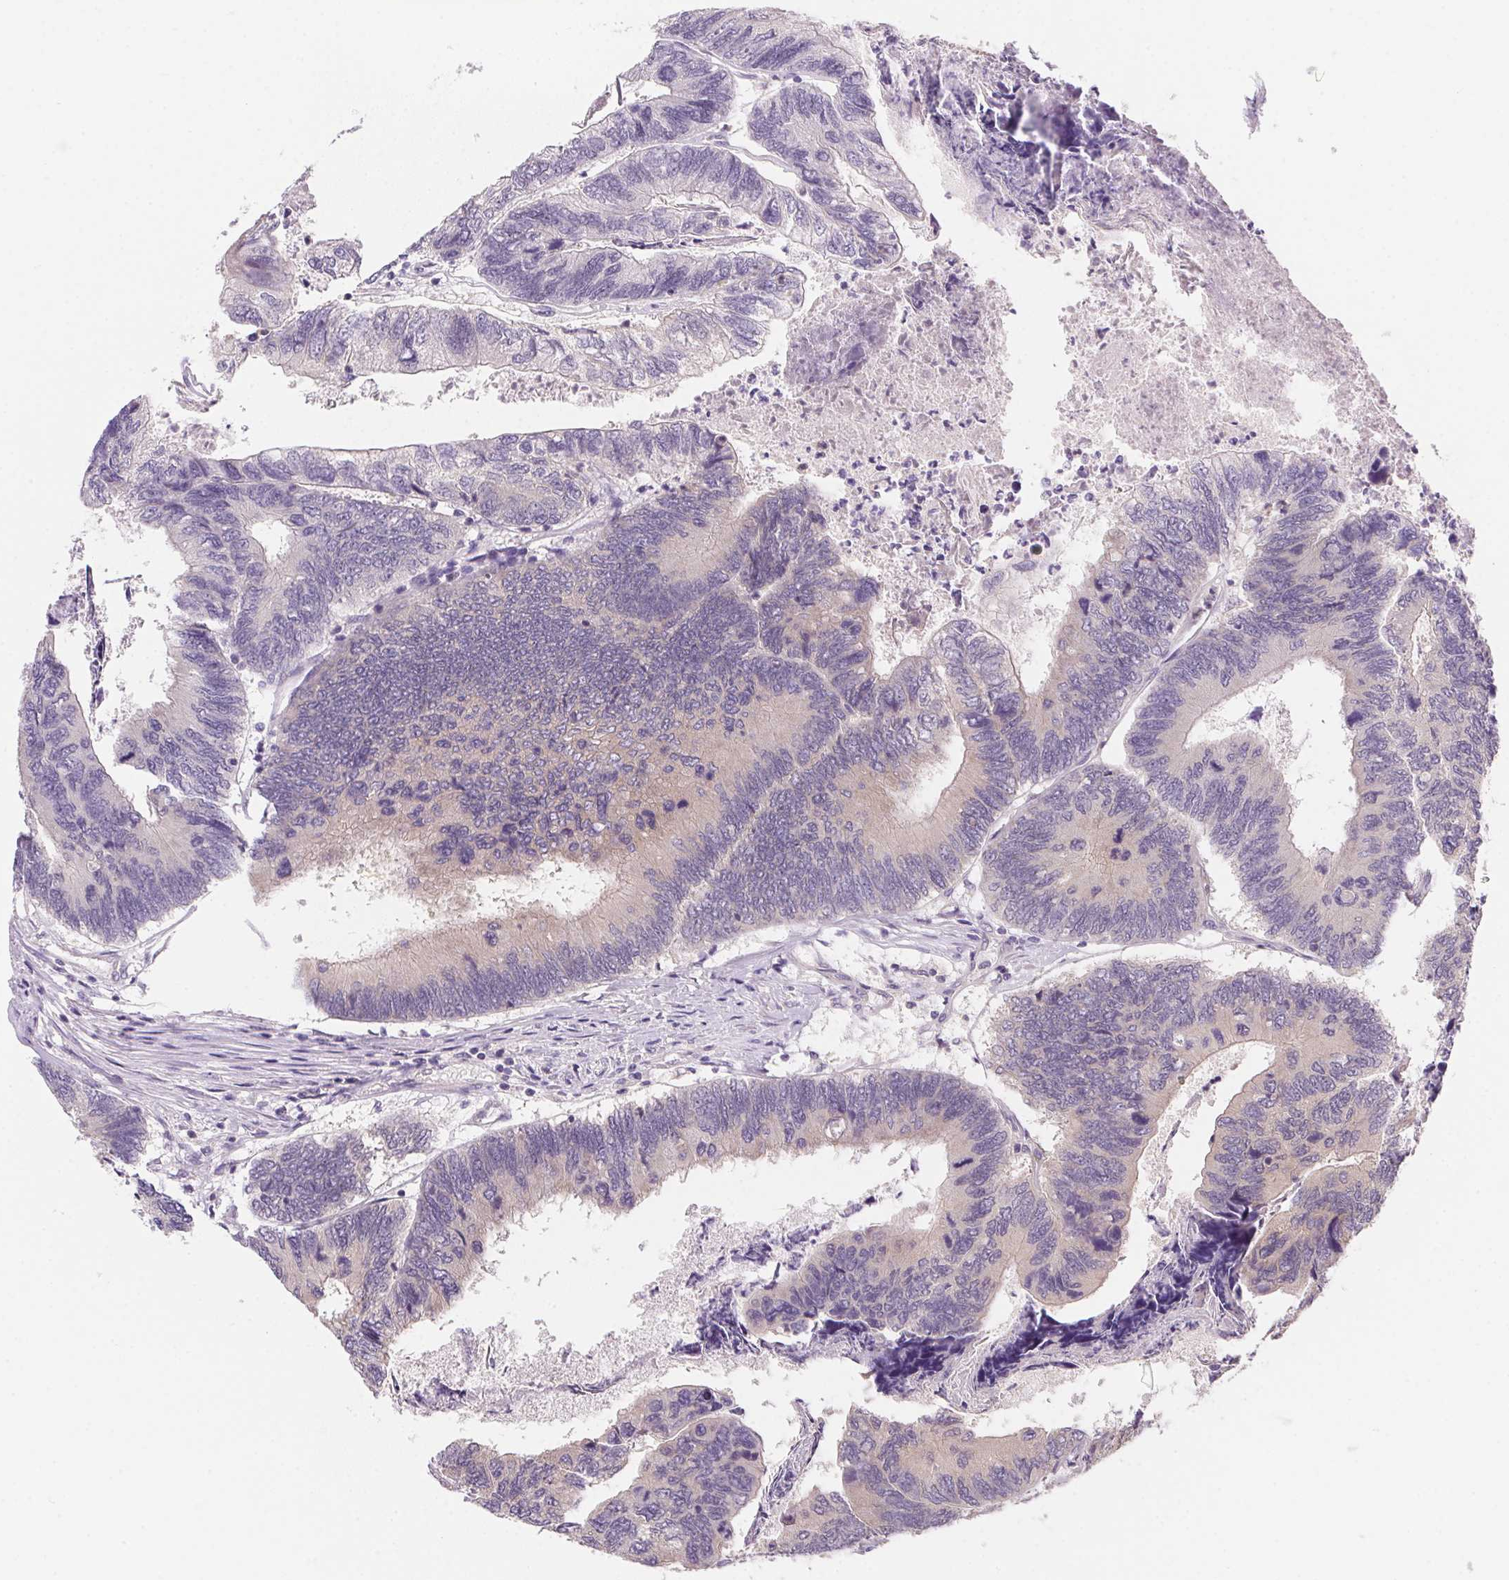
{"staining": {"intensity": "weak", "quantity": "<25%", "location": "cytoplasmic/membranous"}, "tissue": "colorectal cancer", "cell_type": "Tumor cells", "image_type": "cancer", "snomed": [{"axis": "morphology", "description": "Adenocarcinoma, NOS"}, {"axis": "topography", "description": "Colon"}], "caption": "This is a photomicrograph of IHC staining of colorectal cancer (adenocarcinoma), which shows no staining in tumor cells.", "gene": "PRKAA1", "patient": {"sex": "female", "age": 67}}